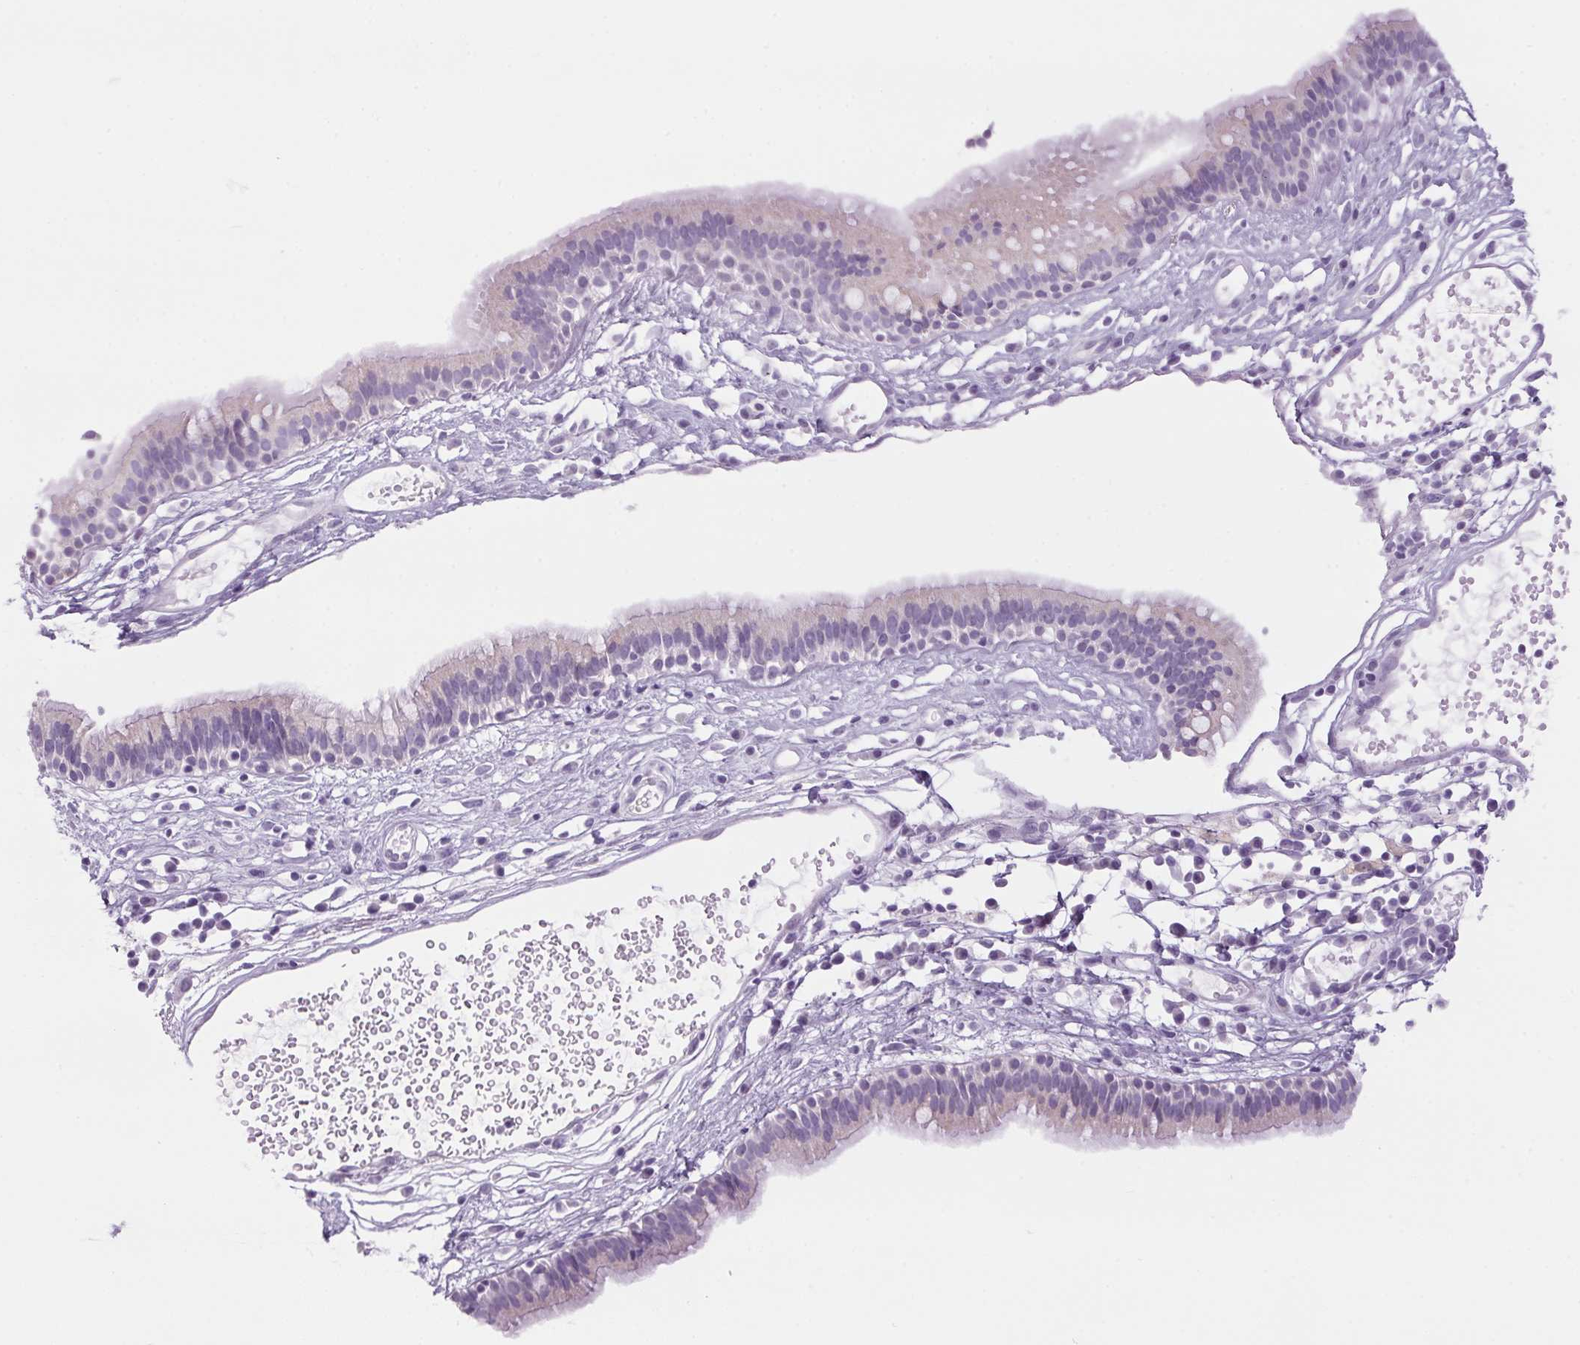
{"staining": {"intensity": "negative", "quantity": "none", "location": "none"}, "tissue": "nasopharynx", "cell_type": "Respiratory epithelial cells", "image_type": "normal", "snomed": [{"axis": "morphology", "description": "Normal tissue, NOS"}, {"axis": "topography", "description": "Nasopharynx"}], "caption": "This is an IHC photomicrograph of unremarkable nasopharynx. There is no staining in respiratory epithelial cells.", "gene": "PPP1R1A", "patient": {"sex": "male", "age": 24}}